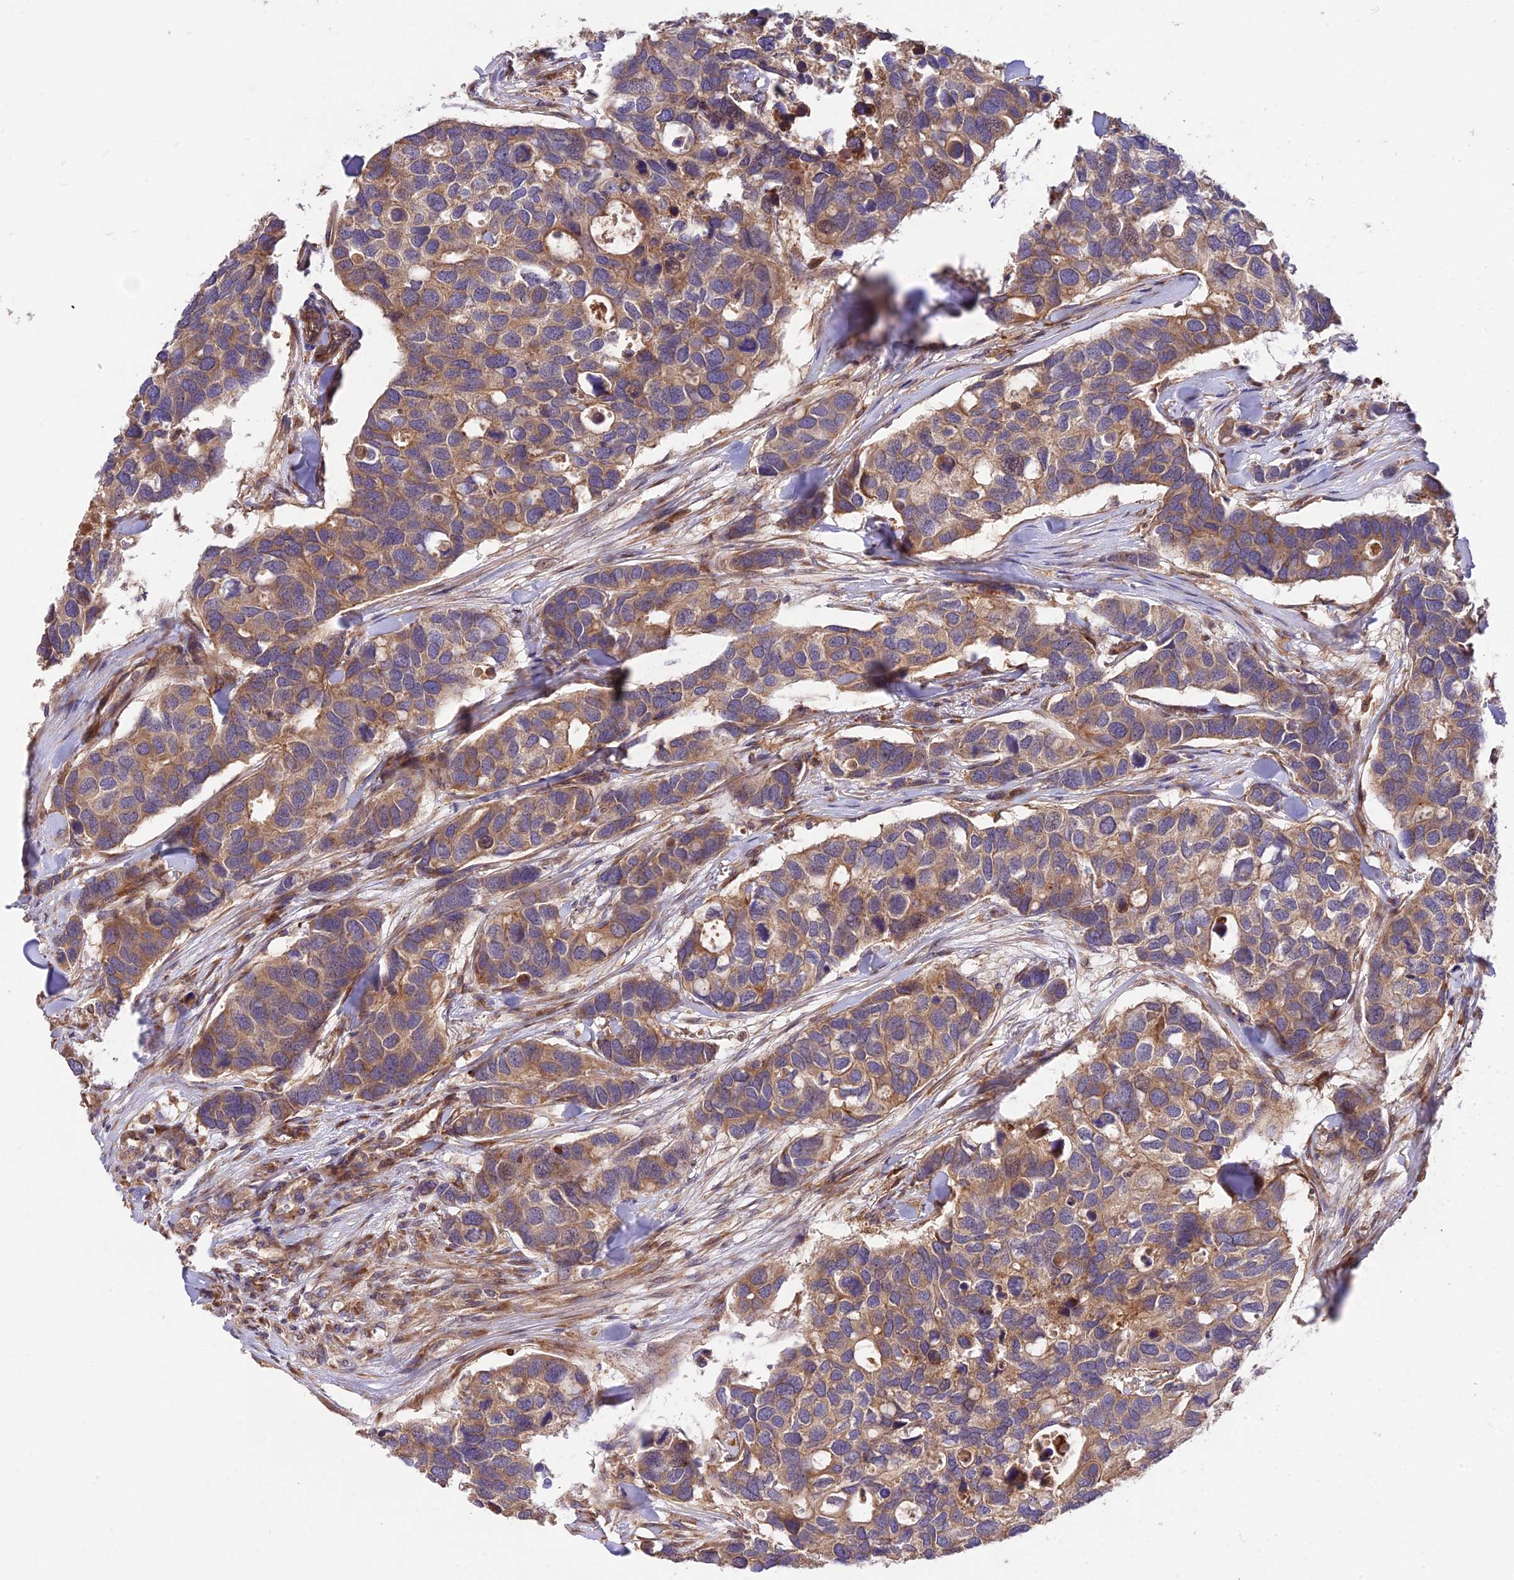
{"staining": {"intensity": "strong", "quantity": "25%-75%", "location": "cytoplasmic/membranous"}, "tissue": "breast cancer", "cell_type": "Tumor cells", "image_type": "cancer", "snomed": [{"axis": "morphology", "description": "Duct carcinoma"}, {"axis": "topography", "description": "Breast"}], "caption": "This image shows breast cancer (invasive ductal carcinoma) stained with immunohistochemistry (IHC) to label a protein in brown. The cytoplasmic/membranous of tumor cells show strong positivity for the protein. Nuclei are counter-stained blue.", "gene": "ROCK1", "patient": {"sex": "female", "age": 83}}